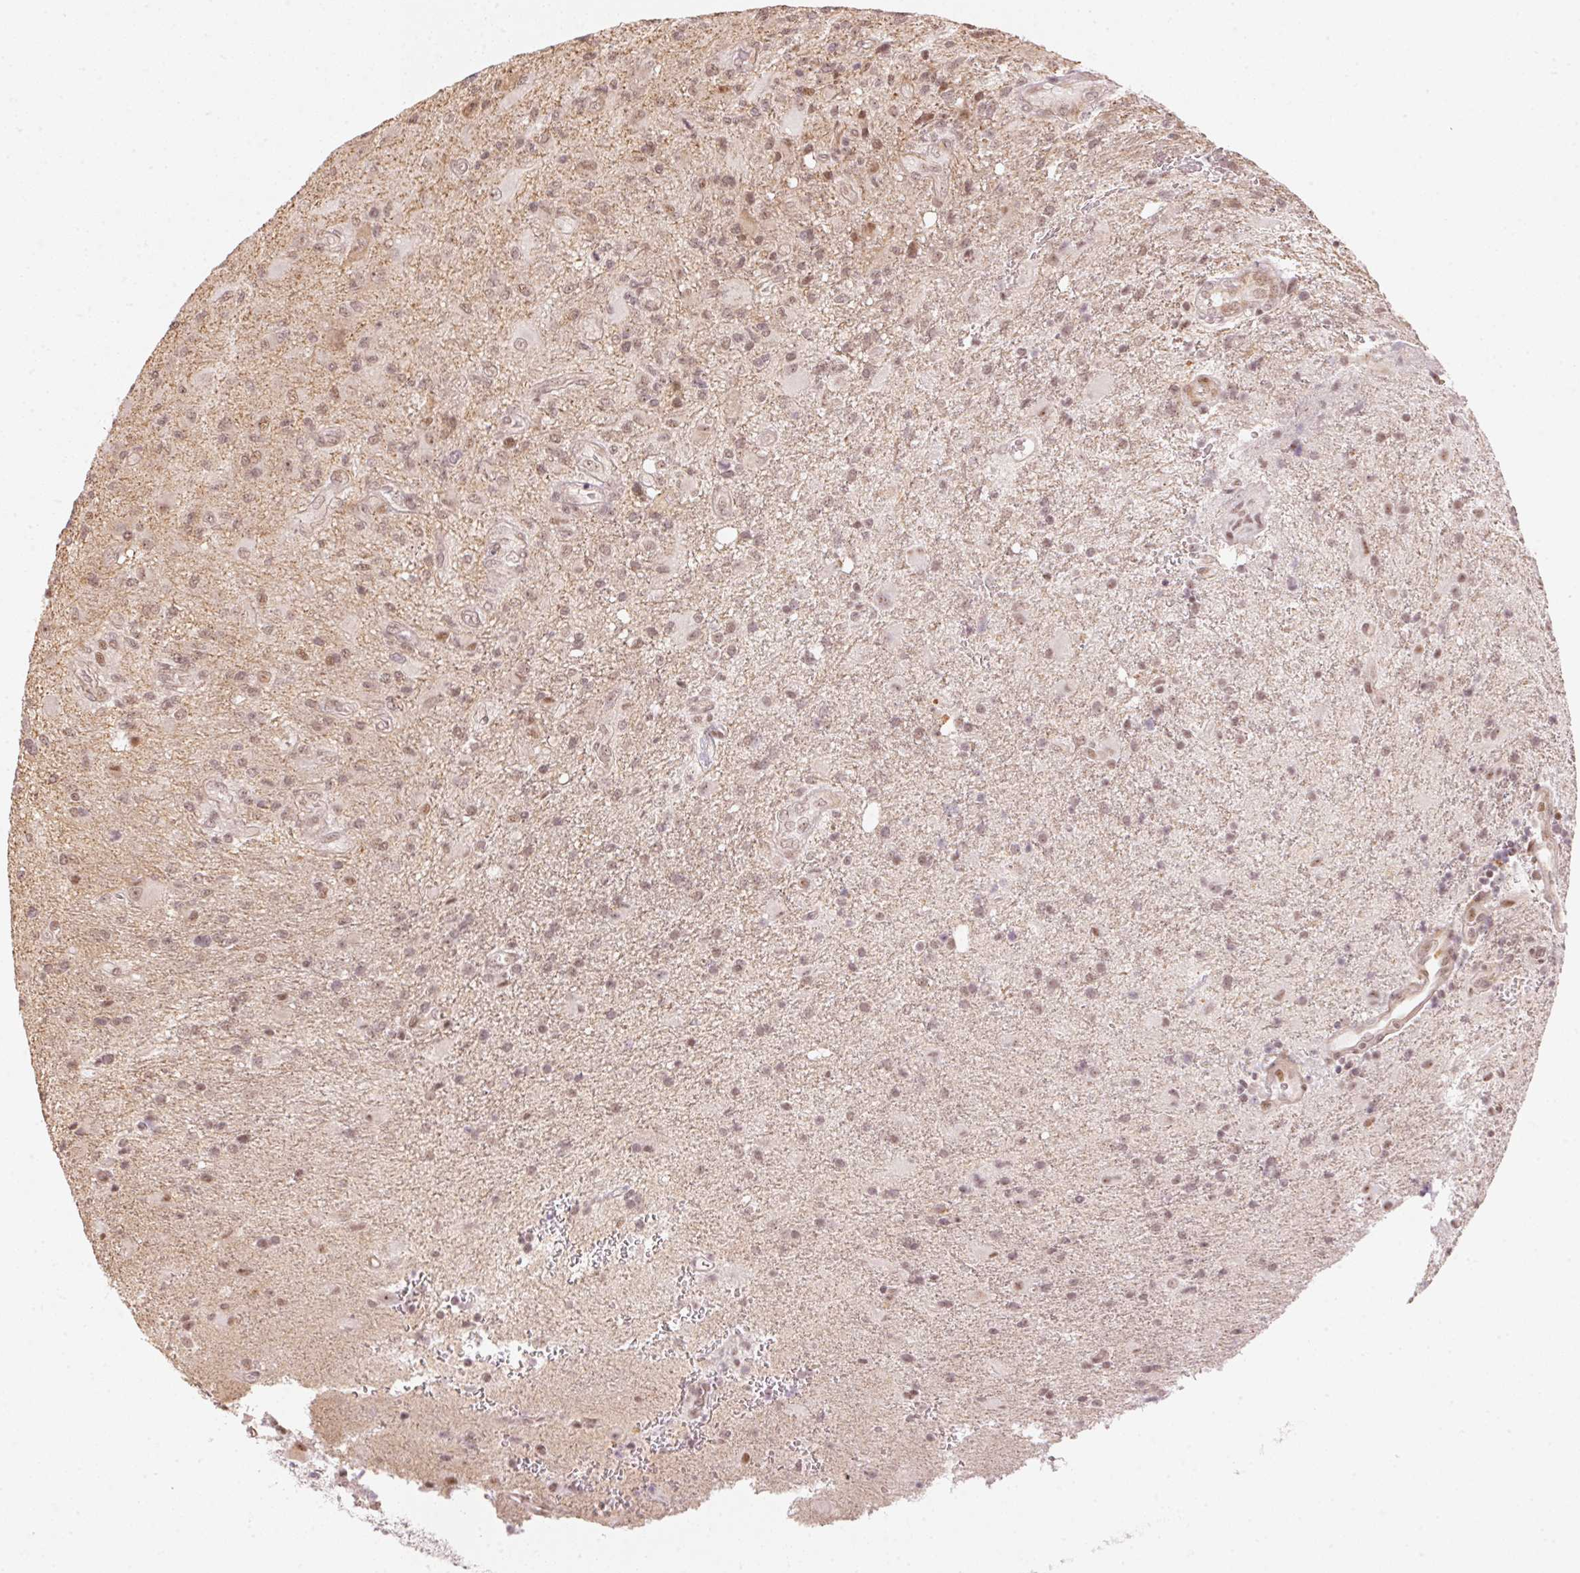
{"staining": {"intensity": "weak", "quantity": ">75%", "location": "nuclear"}, "tissue": "glioma", "cell_type": "Tumor cells", "image_type": "cancer", "snomed": [{"axis": "morphology", "description": "Glioma, malignant, High grade"}, {"axis": "topography", "description": "Brain"}], "caption": "IHC staining of malignant glioma (high-grade), which exhibits low levels of weak nuclear positivity in approximately >75% of tumor cells indicating weak nuclear protein staining. The staining was performed using DAB (brown) for protein detection and nuclei were counterstained in hematoxylin (blue).", "gene": "KAT6A", "patient": {"sex": "female", "age": 65}}